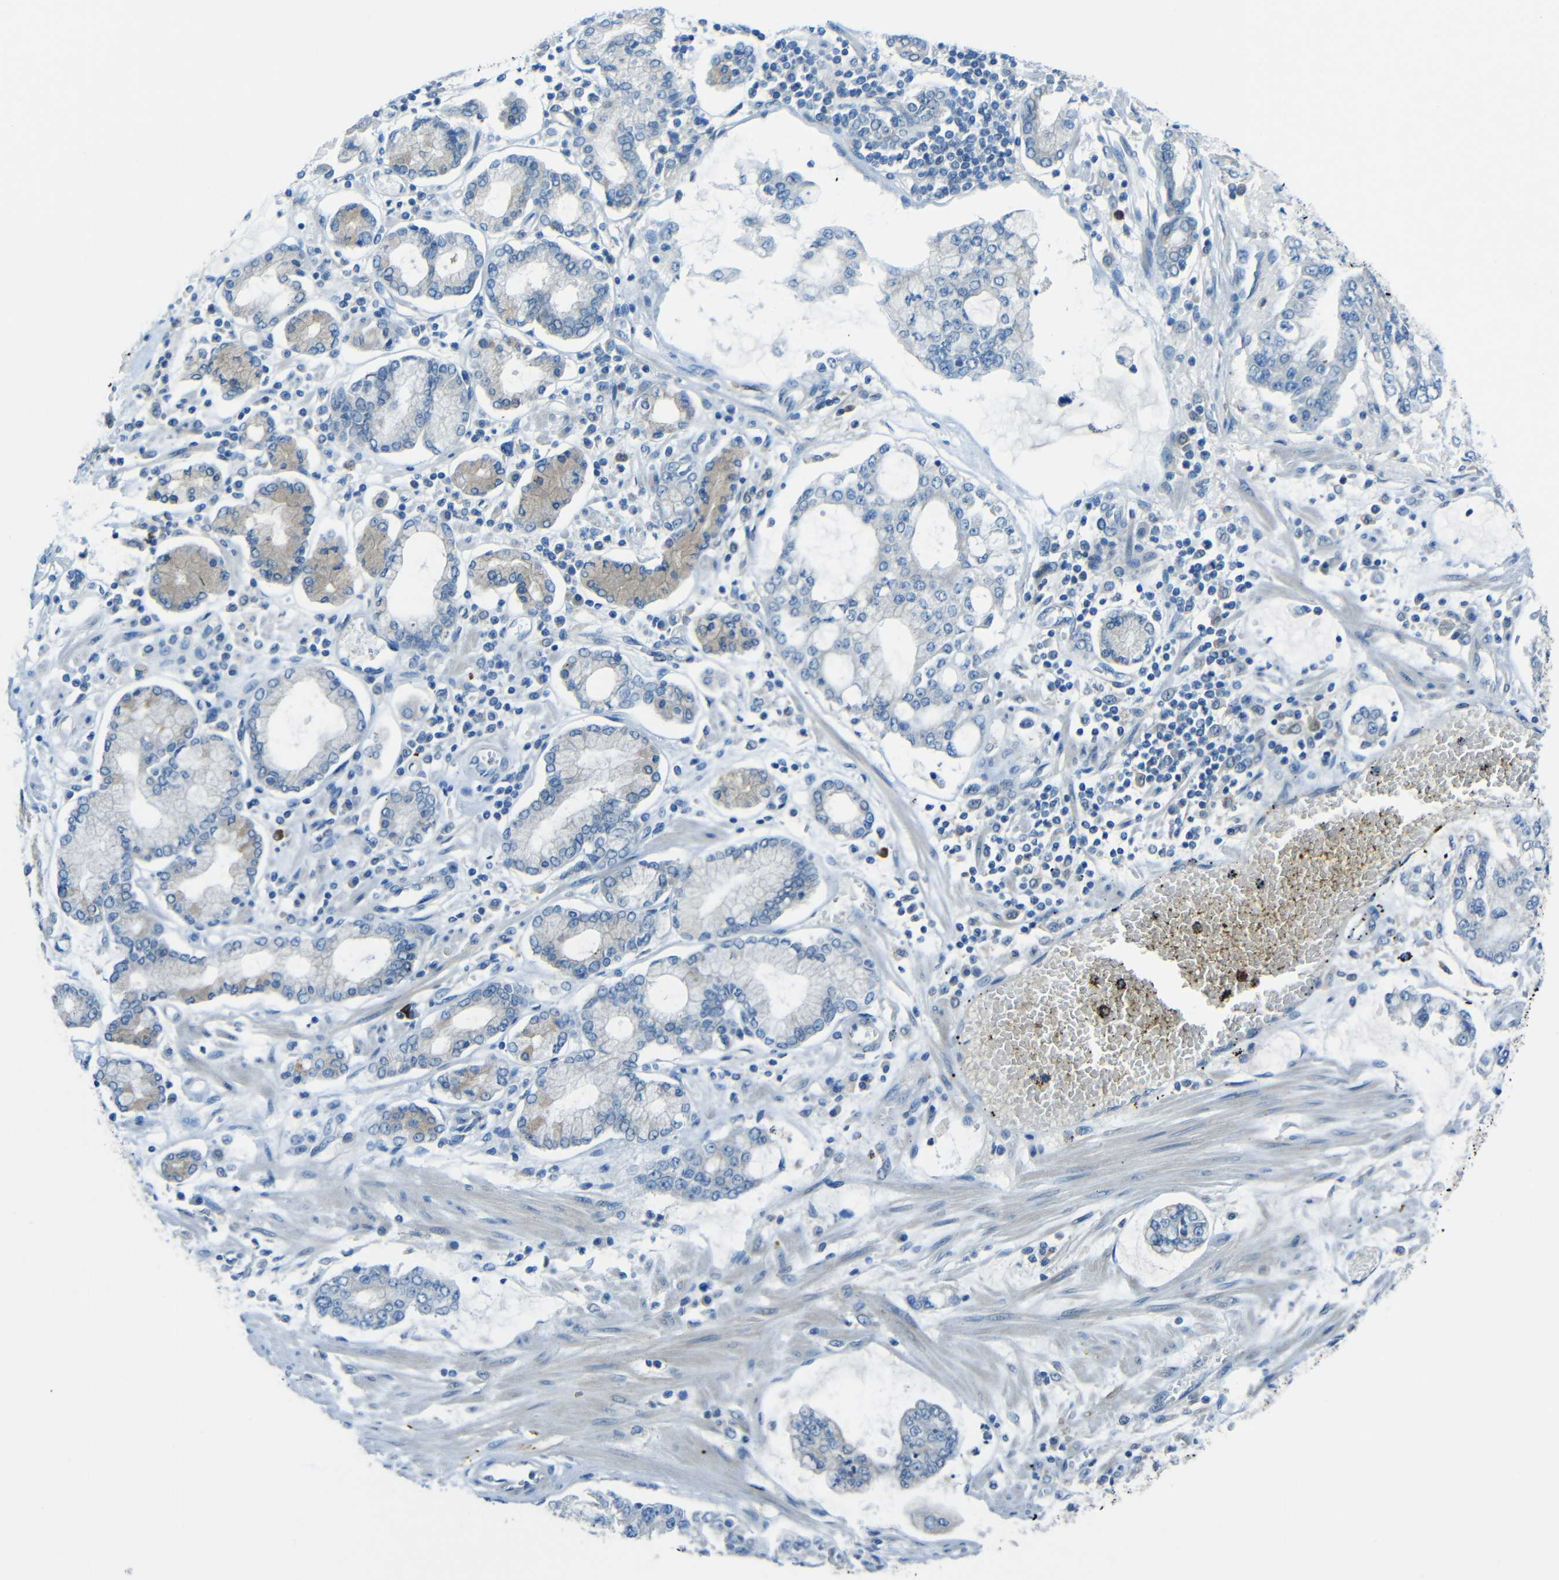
{"staining": {"intensity": "weak", "quantity": "<25%", "location": "cytoplasmic/membranous"}, "tissue": "stomach cancer", "cell_type": "Tumor cells", "image_type": "cancer", "snomed": [{"axis": "morphology", "description": "Adenocarcinoma, NOS"}, {"axis": "topography", "description": "Stomach"}], "caption": "The photomicrograph exhibits no significant expression in tumor cells of stomach cancer (adenocarcinoma).", "gene": "CYP26B1", "patient": {"sex": "male", "age": 76}}